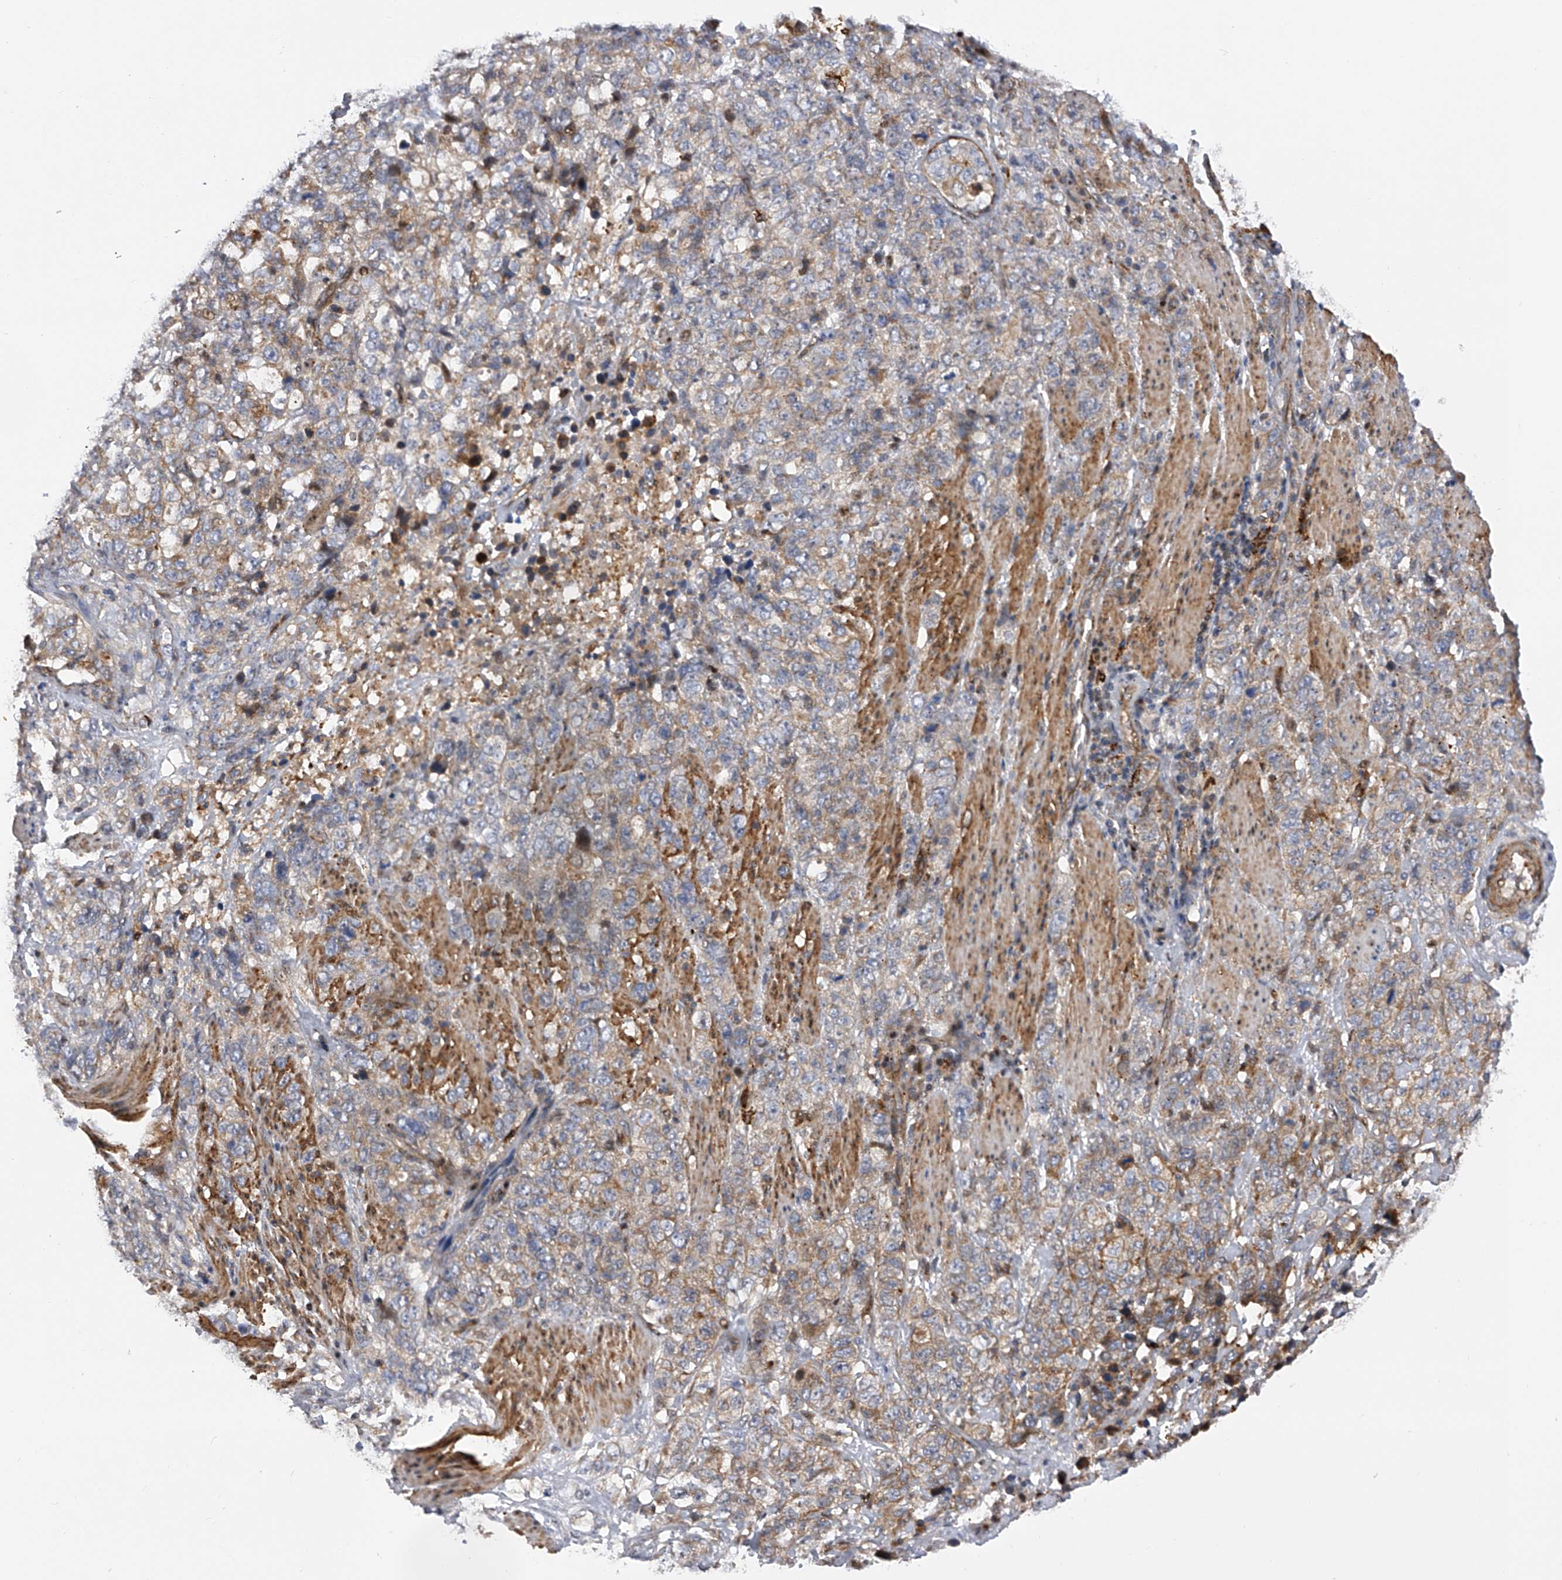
{"staining": {"intensity": "weak", "quantity": "25%-75%", "location": "cytoplasmic/membranous"}, "tissue": "stomach cancer", "cell_type": "Tumor cells", "image_type": "cancer", "snomed": [{"axis": "morphology", "description": "Adenocarcinoma, NOS"}, {"axis": "topography", "description": "Stomach"}], "caption": "IHC (DAB) staining of human adenocarcinoma (stomach) shows weak cytoplasmic/membranous protein staining in approximately 25%-75% of tumor cells.", "gene": "PDSS2", "patient": {"sex": "male", "age": 48}}